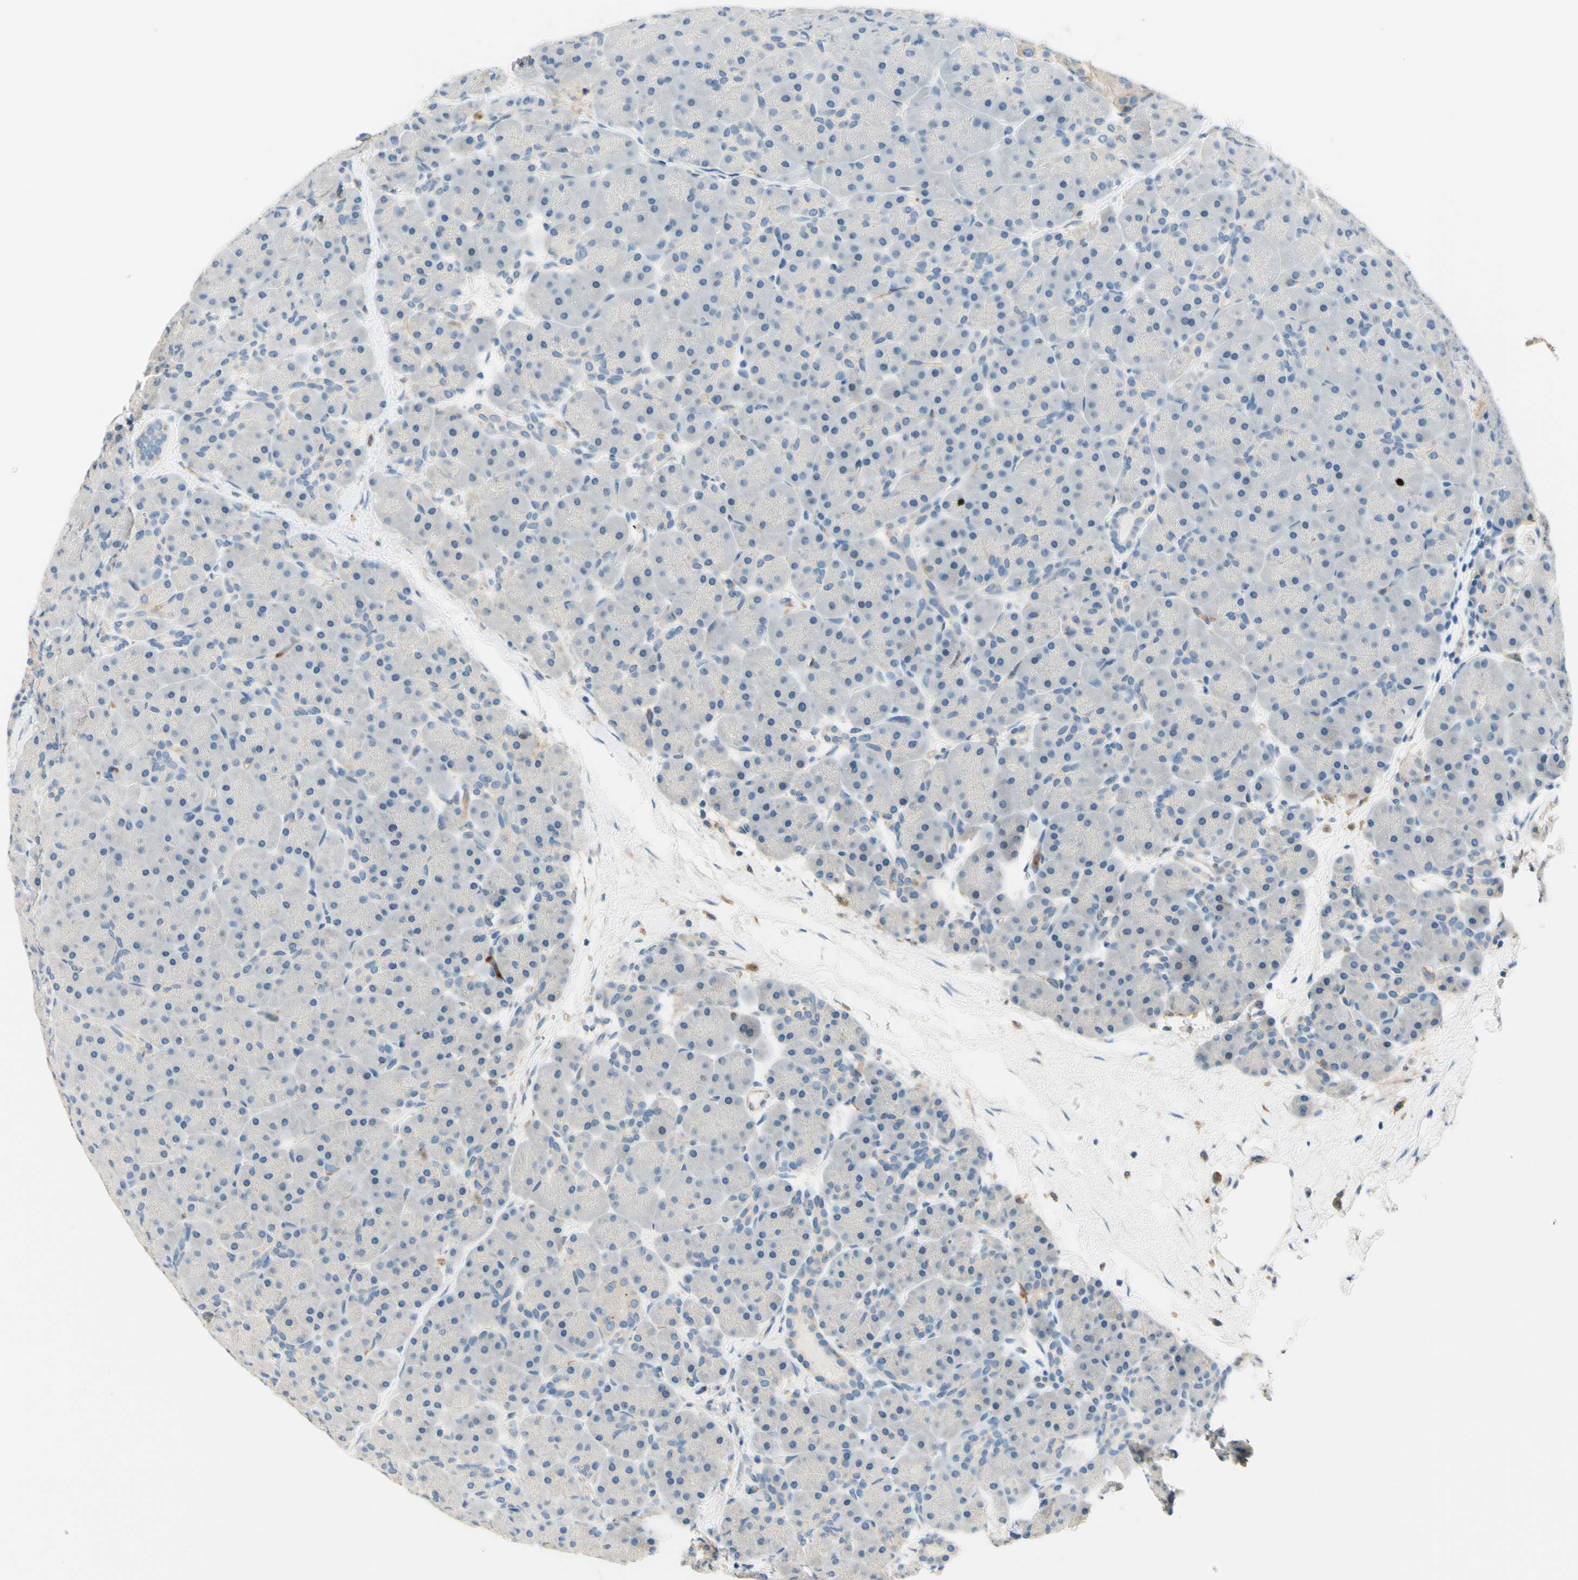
{"staining": {"intensity": "negative", "quantity": "none", "location": "none"}, "tissue": "pancreas", "cell_type": "Exocrine glandular cells", "image_type": "normal", "snomed": [{"axis": "morphology", "description": "Normal tissue, NOS"}, {"axis": "topography", "description": "Pancreas"}], "caption": "A micrograph of pancreas stained for a protein displays no brown staining in exocrine glandular cells. (DAB immunohistochemistry (IHC), high magnification).", "gene": "SIGLEC9", "patient": {"sex": "male", "age": 66}}